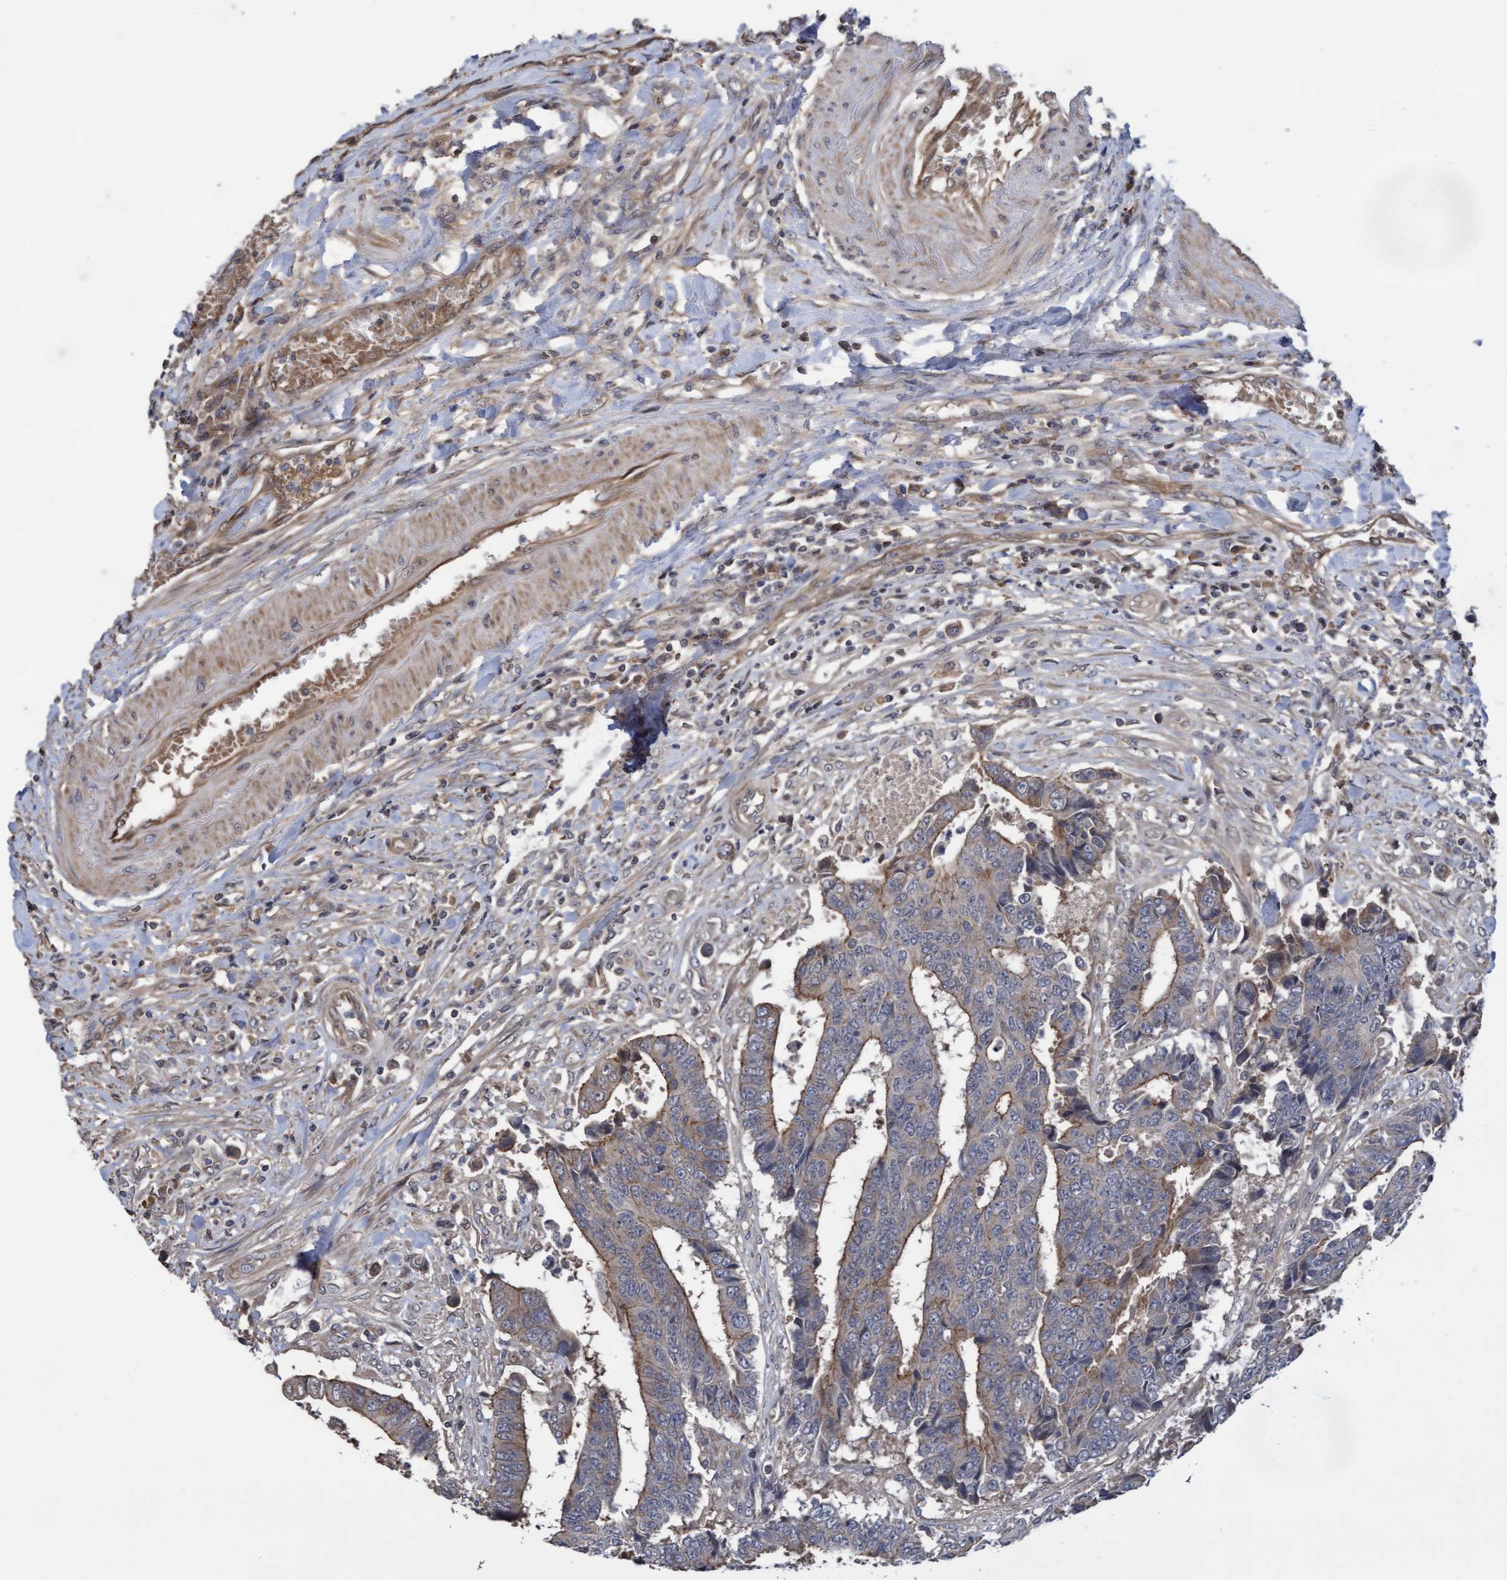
{"staining": {"intensity": "moderate", "quantity": "25%-75%", "location": "cytoplasmic/membranous"}, "tissue": "colorectal cancer", "cell_type": "Tumor cells", "image_type": "cancer", "snomed": [{"axis": "morphology", "description": "Adenocarcinoma, NOS"}, {"axis": "topography", "description": "Rectum"}], "caption": "Colorectal adenocarcinoma stained with a protein marker exhibits moderate staining in tumor cells.", "gene": "COBL", "patient": {"sex": "male", "age": 84}}